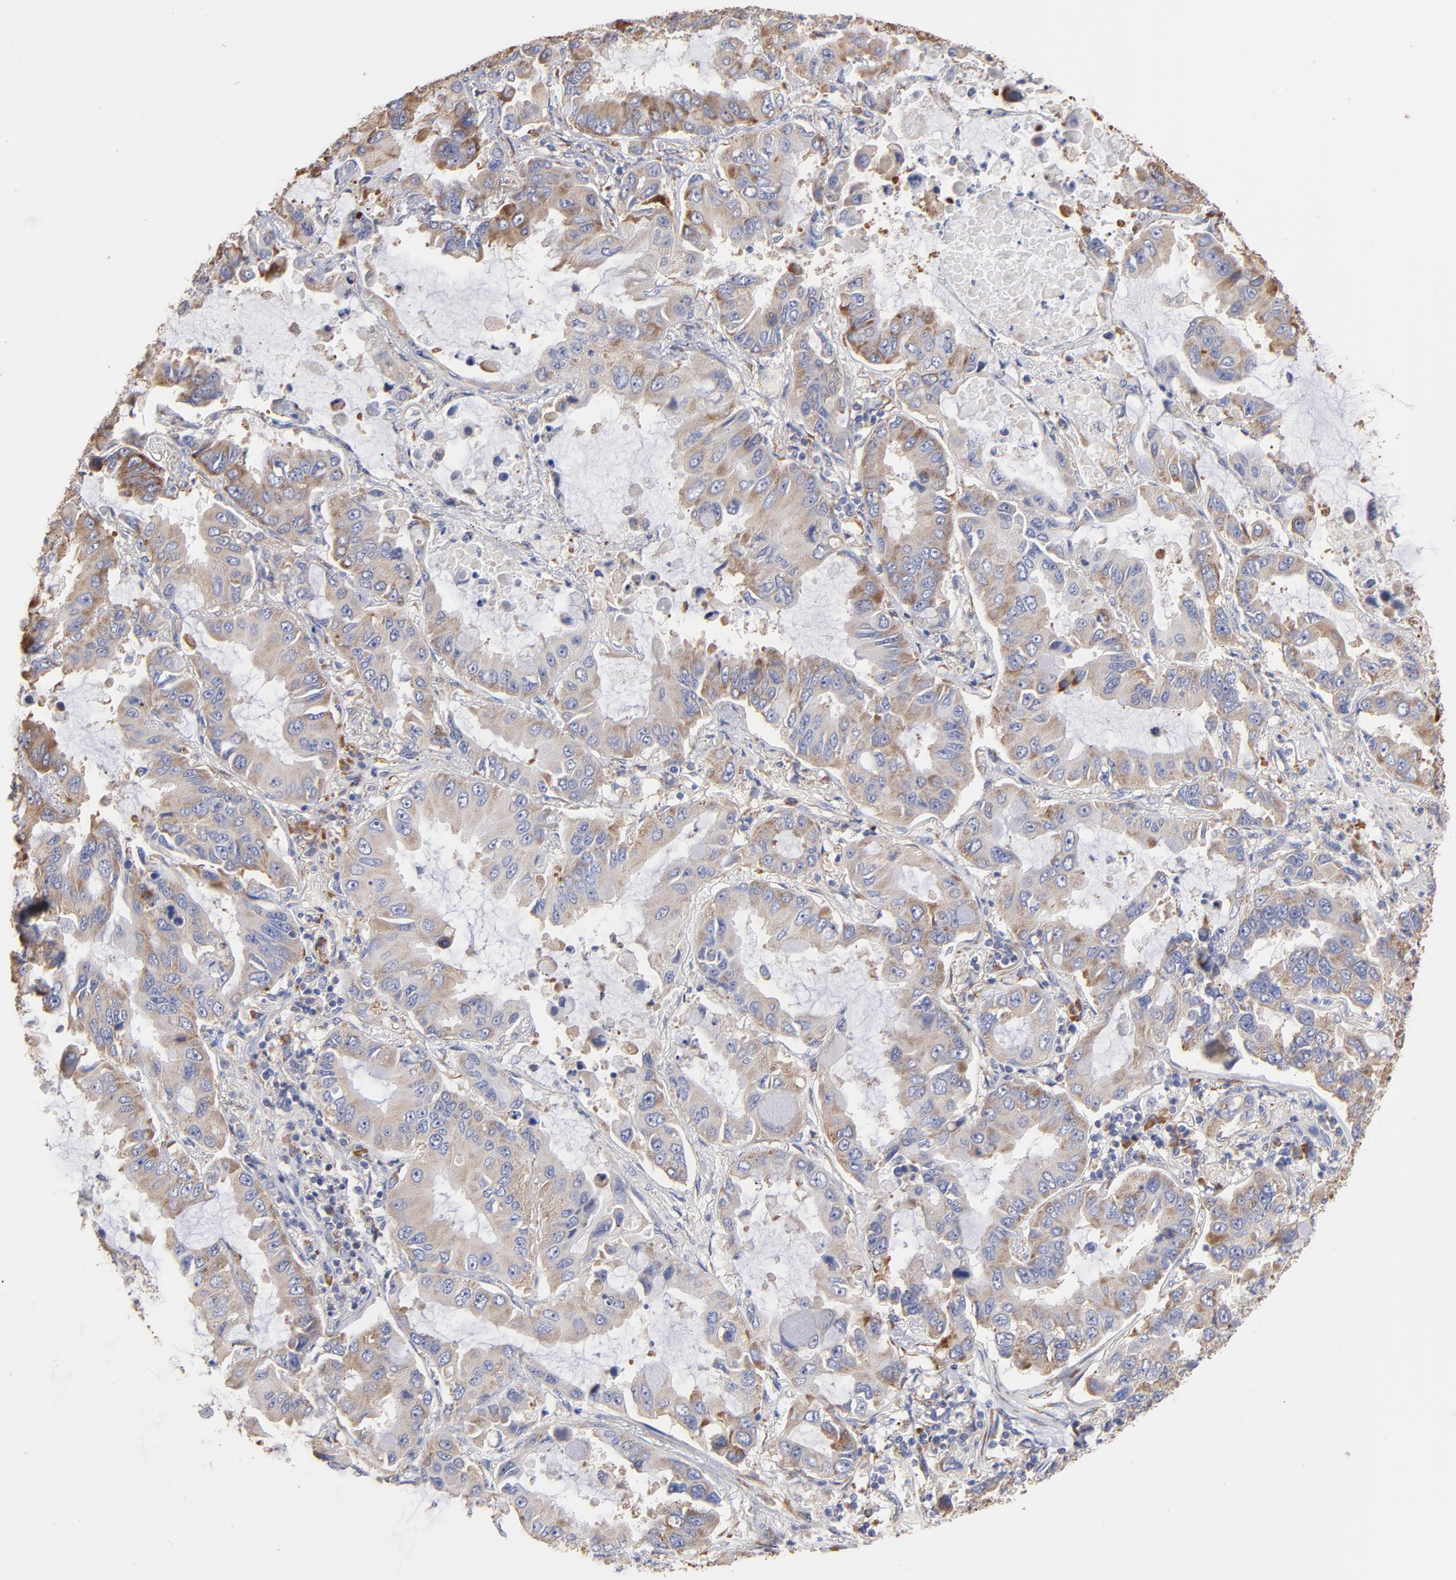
{"staining": {"intensity": "weak", "quantity": "<25%", "location": "cytoplasmic/membranous"}, "tissue": "lung cancer", "cell_type": "Tumor cells", "image_type": "cancer", "snomed": [{"axis": "morphology", "description": "Adenocarcinoma, NOS"}, {"axis": "topography", "description": "Lung"}], "caption": "The image exhibits no staining of tumor cells in lung cancer. The staining was performed using DAB (3,3'-diaminobenzidine) to visualize the protein expression in brown, while the nuclei were stained in blue with hematoxylin (Magnification: 20x).", "gene": "RPL9", "patient": {"sex": "male", "age": 64}}